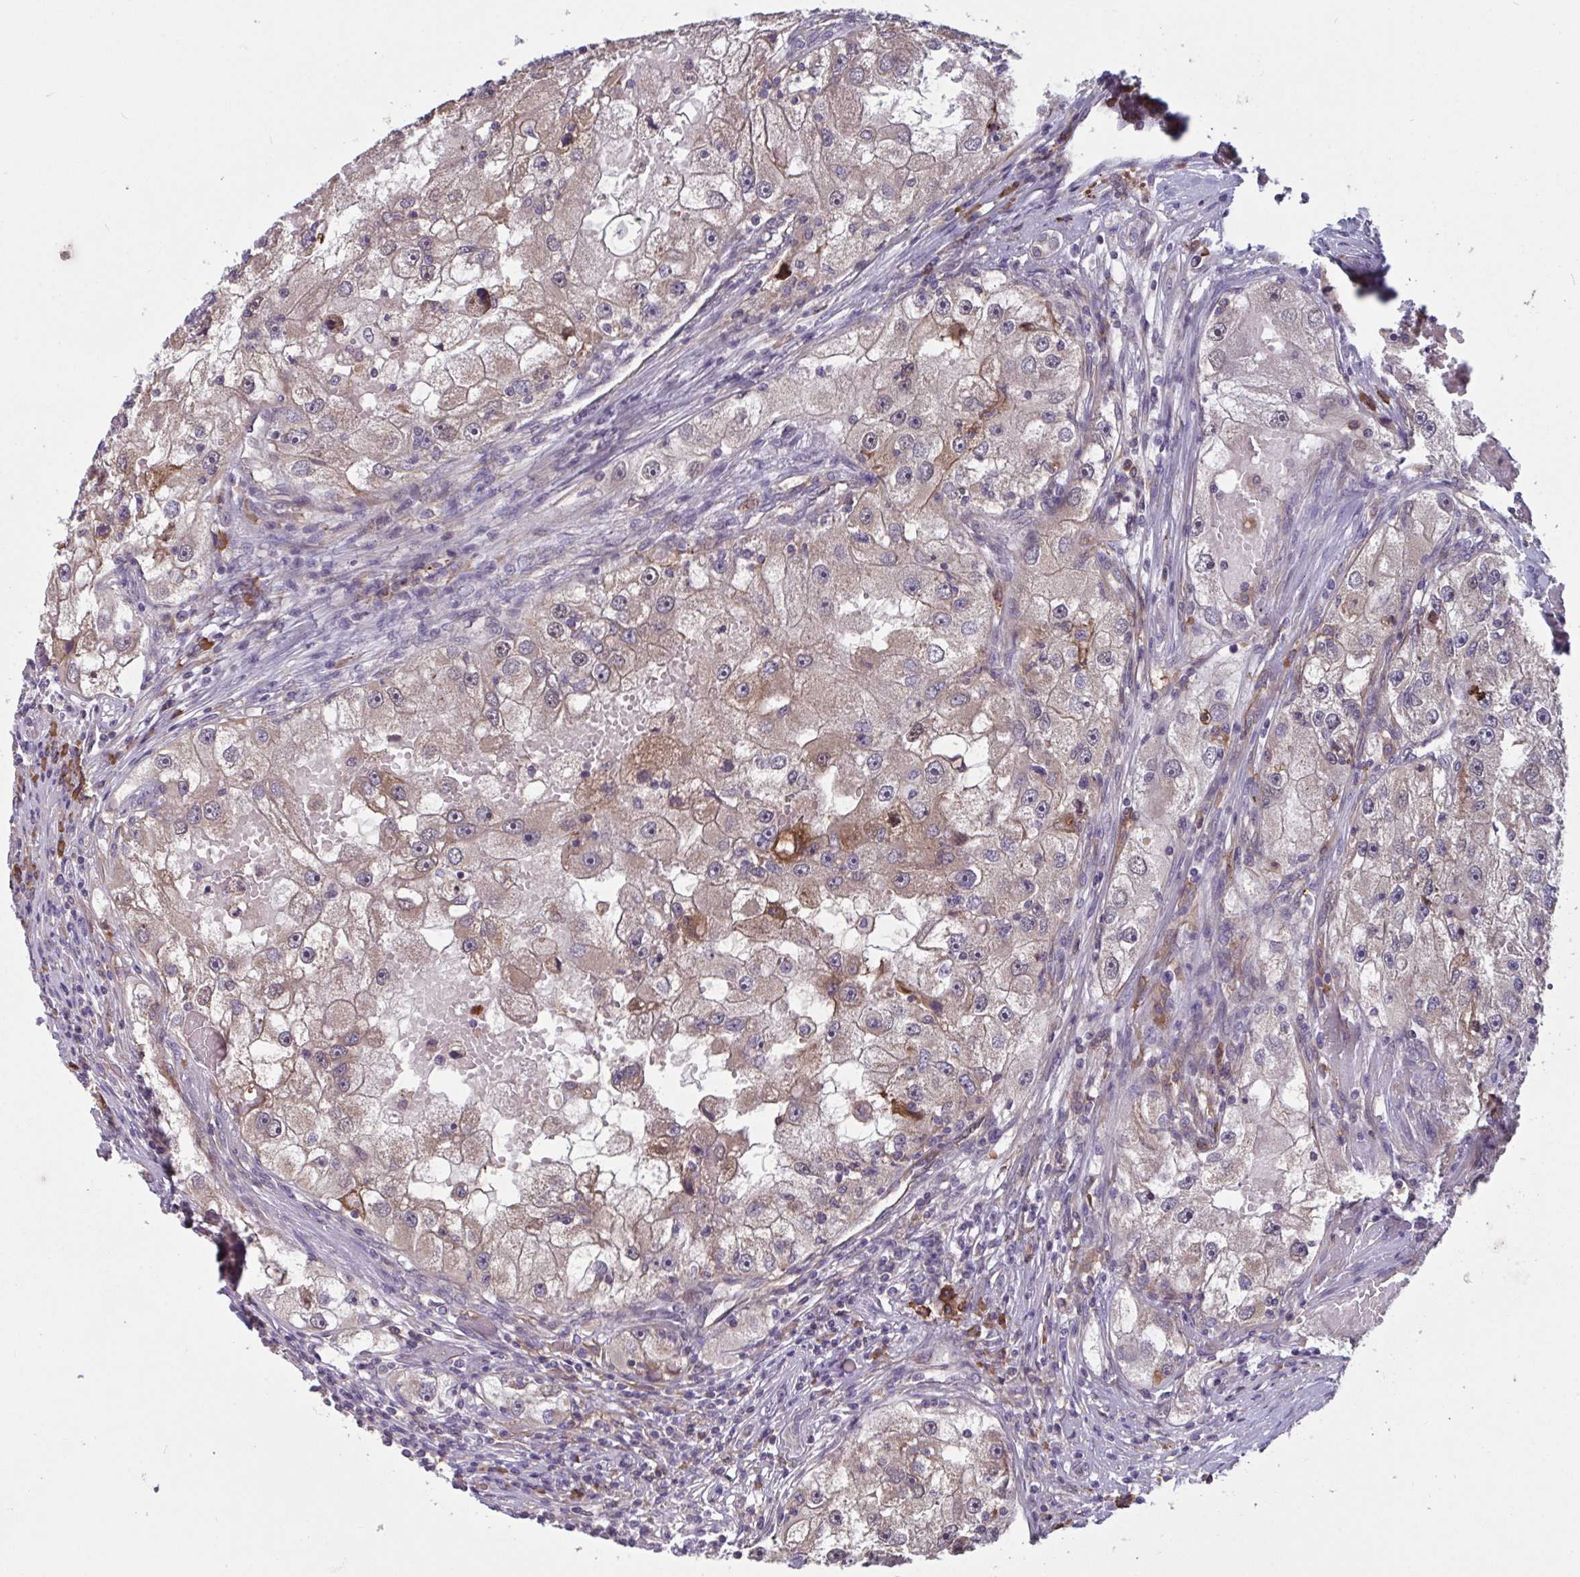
{"staining": {"intensity": "weak", "quantity": ">75%", "location": "cytoplasmic/membranous"}, "tissue": "renal cancer", "cell_type": "Tumor cells", "image_type": "cancer", "snomed": [{"axis": "morphology", "description": "Adenocarcinoma, NOS"}, {"axis": "topography", "description": "Kidney"}], "caption": "IHC photomicrograph of human renal cancer (adenocarcinoma) stained for a protein (brown), which reveals low levels of weak cytoplasmic/membranous positivity in approximately >75% of tumor cells.", "gene": "CD1E", "patient": {"sex": "male", "age": 63}}